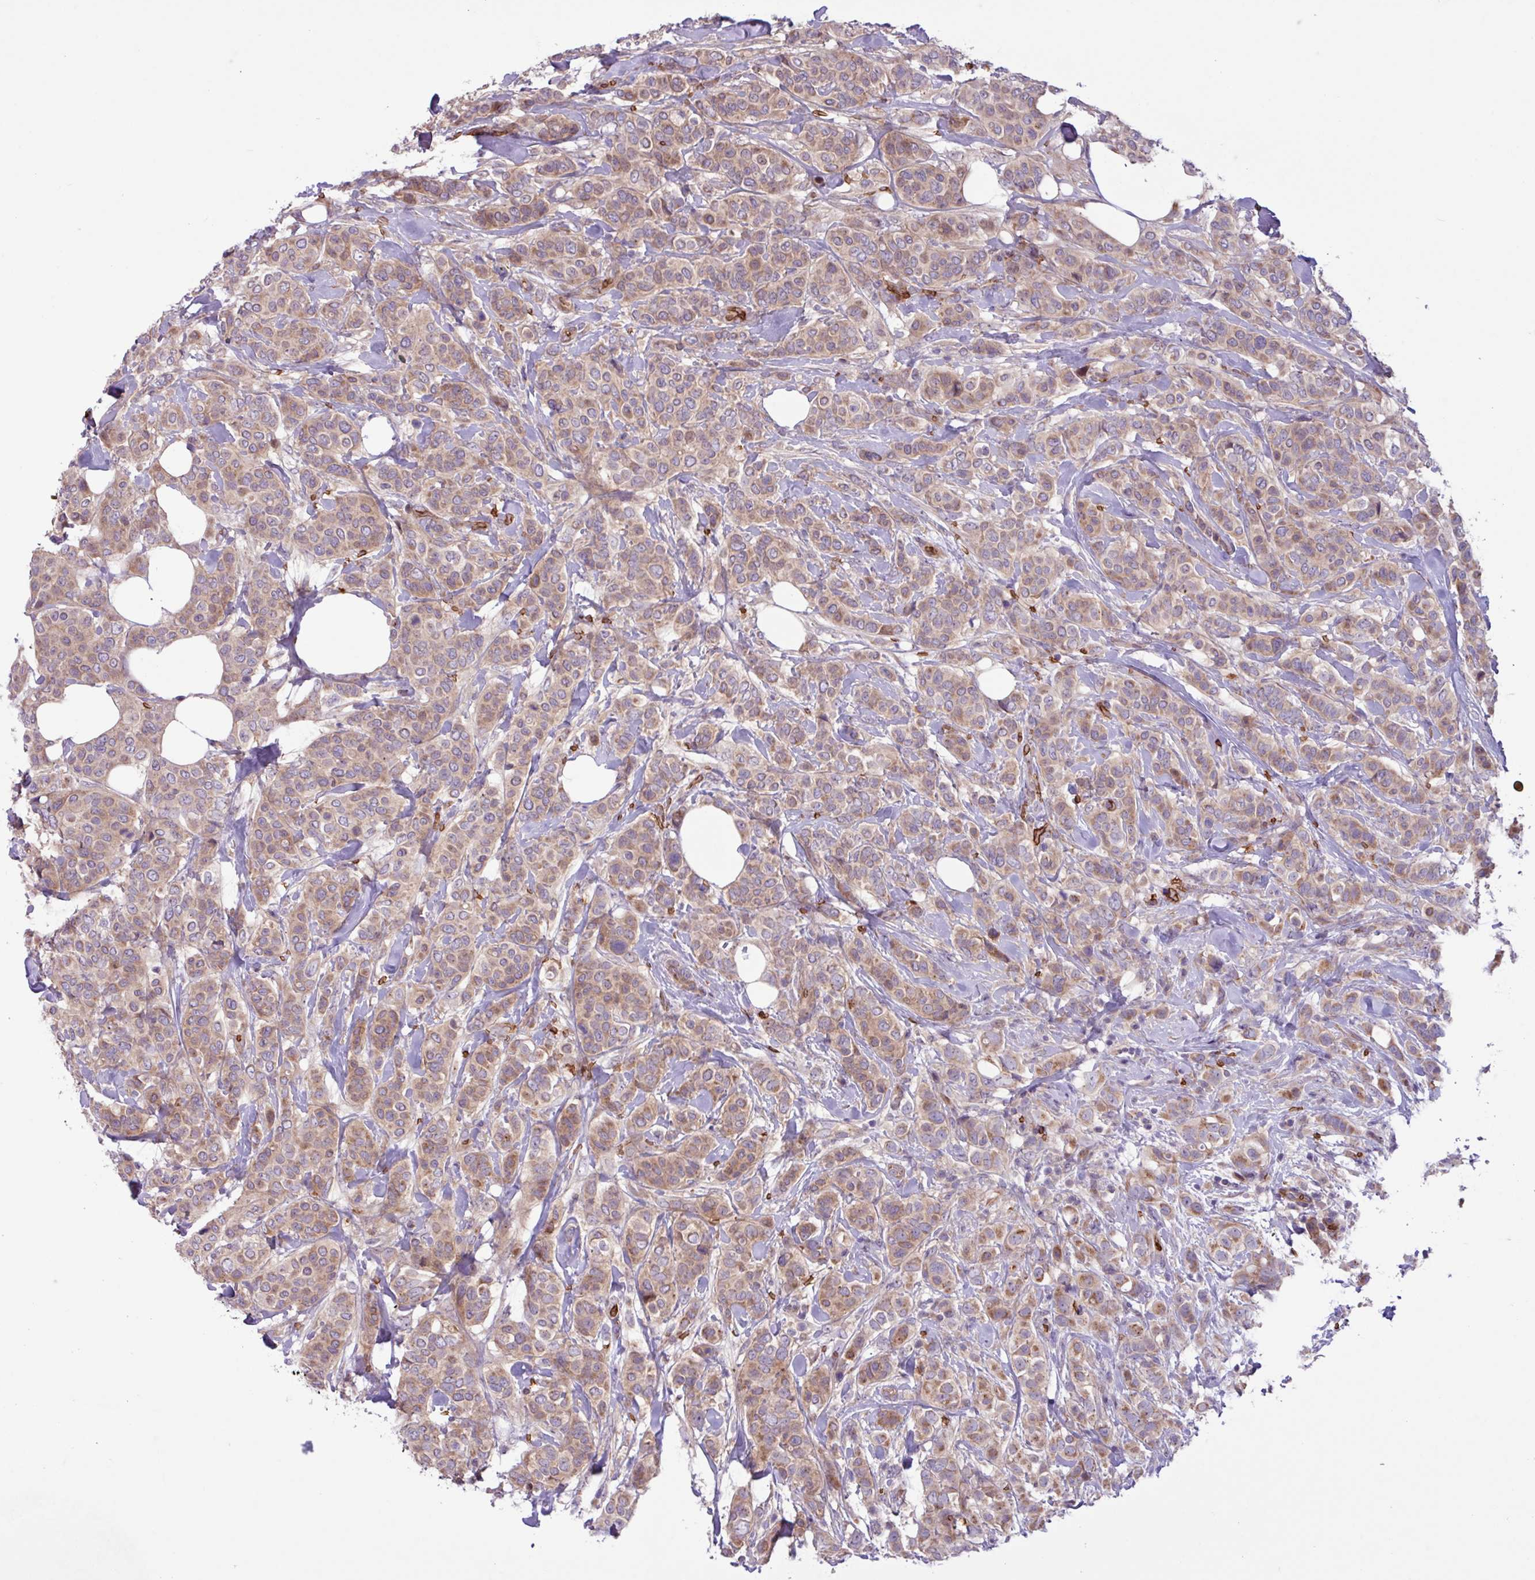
{"staining": {"intensity": "weak", "quantity": ">75%", "location": "cytoplasmic/membranous"}, "tissue": "breast cancer", "cell_type": "Tumor cells", "image_type": "cancer", "snomed": [{"axis": "morphology", "description": "Lobular carcinoma"}, {"axis": "topography", "description": "Breast"}], "caption": "Immunohistochemistry of lobular carcinoma (breast) reveals low levels of weak cytoplasmic/membranous staining in about >75% of tumor cells.", "gene": "RAD21L1", "patient": {"sex": "female", "age": 51}}